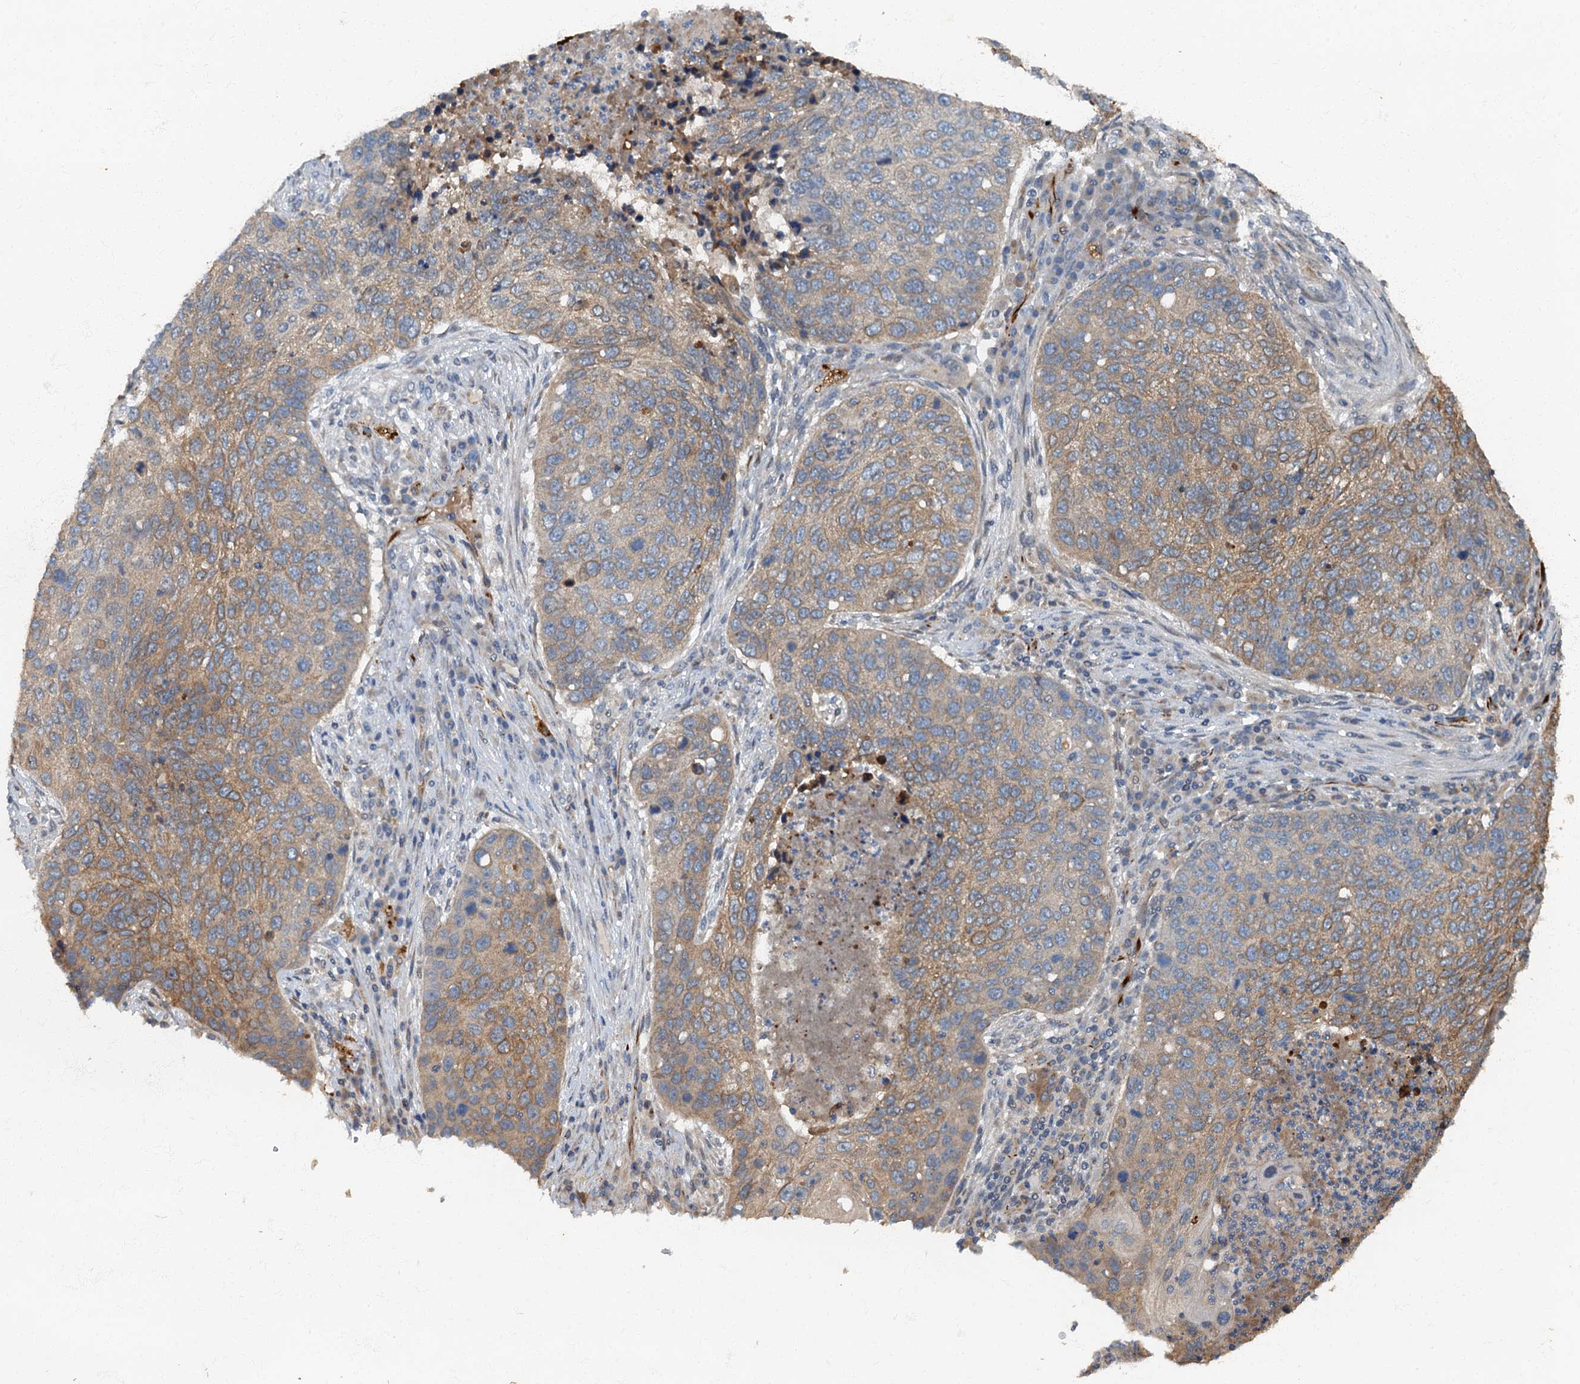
{"staining": {"intensity": "moderate", "quantity": "25%-75%", "location": "cytoplasmic/membranous"}, "tissue": "lung cancer", "cell_type": "Tumor cells", "image_type": "cancer", "snomed": [{"axis": "morphology", "description": "Squamous cell carcinoma, NOS"}, {"axis": "topography", "description": "Lung"}], "caption": "A histopathology image of human lung cancer (squamous cell carcinoma) stained for a protein displays moderate cytoplasmic/membranous brown staining in tumor cells.", "gene": "ARL11", "patient": {"sex": "female", "age": 63}}